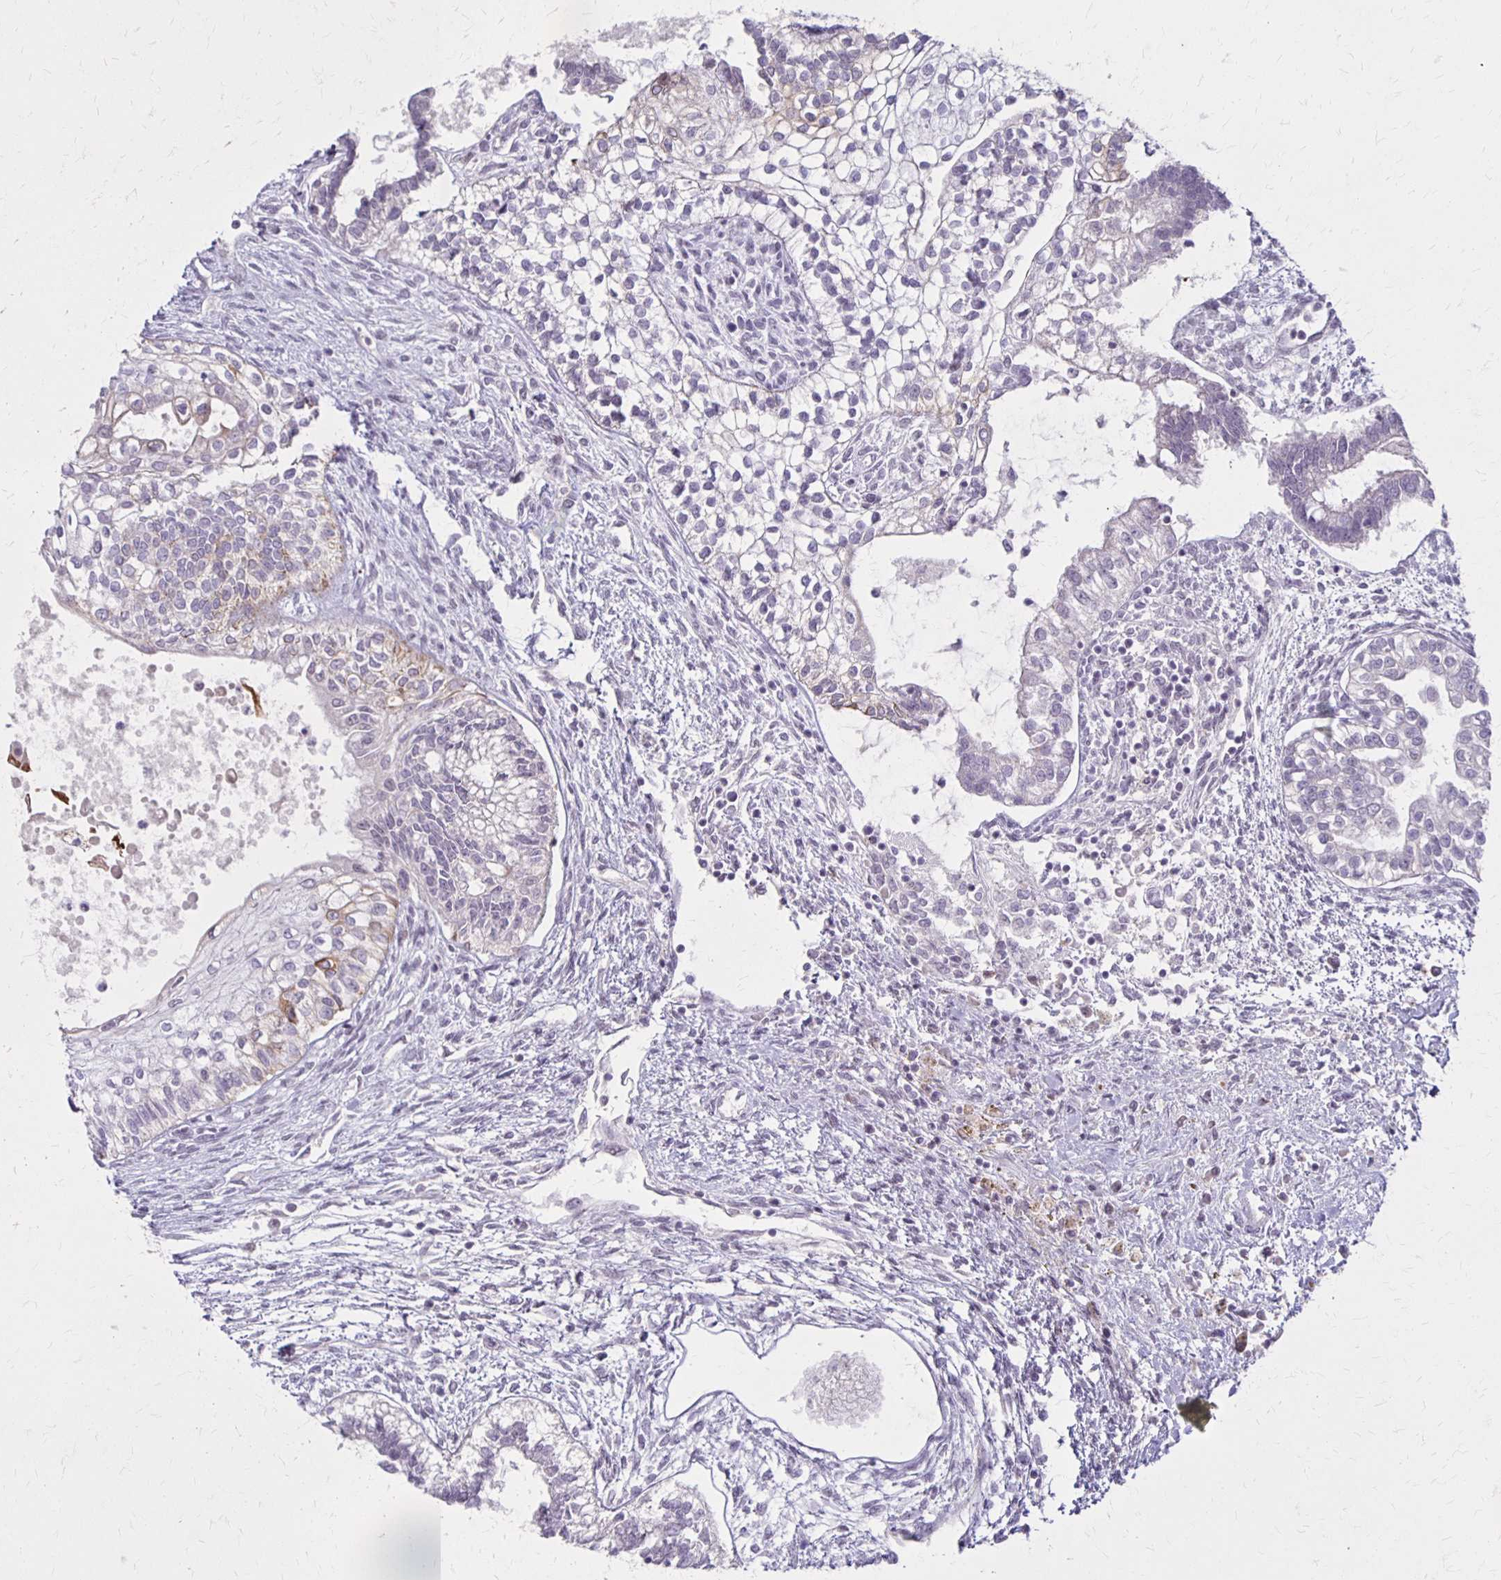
{"staining": {"intensity": "moderate", "quantity": "<25%", "location": "cytoplasmic/membranous"}, "tissue": "testis cancer", "cell_type": "Tumor cells", "image_type": "cancer", "snomed": [{"axis": "morphology", "description": "Carcinoma, Embryonal, NOS"}, {"axis": "topography", "description": "Testis"}], "caption": "IHC staining of testis cancer, which exhibits low levels of moderate cytoplasmic/membranous staining in approximately <25% of tumor cells indicating moderate cytoplasmic/membranous protein positivity. The staining was performed using DAB (brown) for protein detection and nuclei were counterstained in hematoxylin (blue).", "gene": "SLC35E2B", "patient": {"sex": "male", "age": 37}}